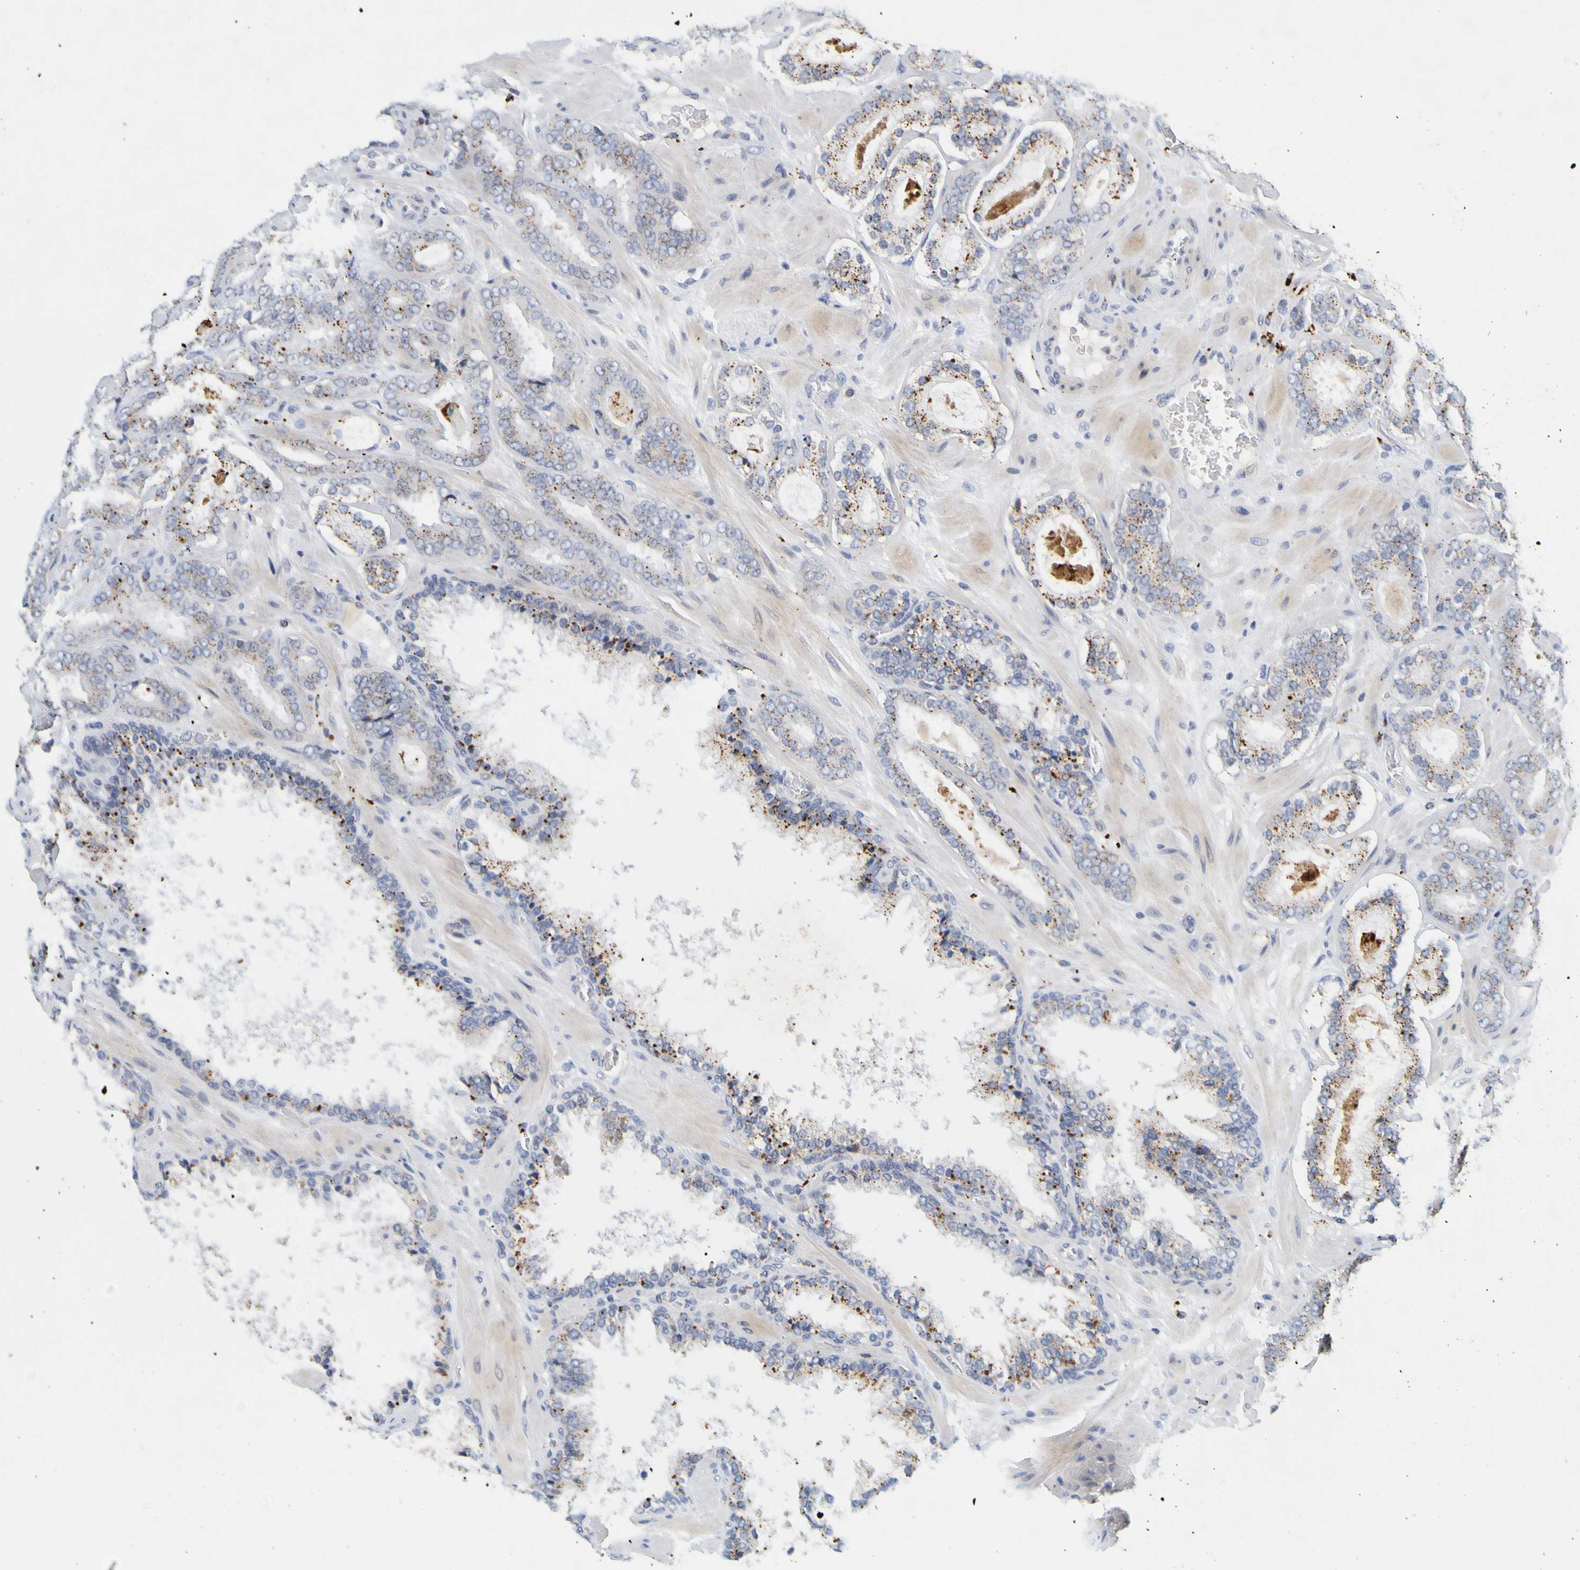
{"staining": {"intensity": "moderate", "quantity": "25%-75%", "location": "cytoplasmic/membranous"}, "tissue": "prostate cancer", "cell_type": "Tumor cells", "image_type": "cancer", "snomed": [{"axis": "morphology", "description": "Adenocarcinoma, Low grade"}, {"axis": "topography", "description": "Prostate"}], "caption": "Approximately 25%-75% of tumor cells in adenocarcinoma (low-grade) (prostate) exhibit moderate cytoplasmic/membranous protein expression as visualized by brown immunohistochemical staining.", "gene": "TPH1", "patient": {"sex": "male", "age": 63}}